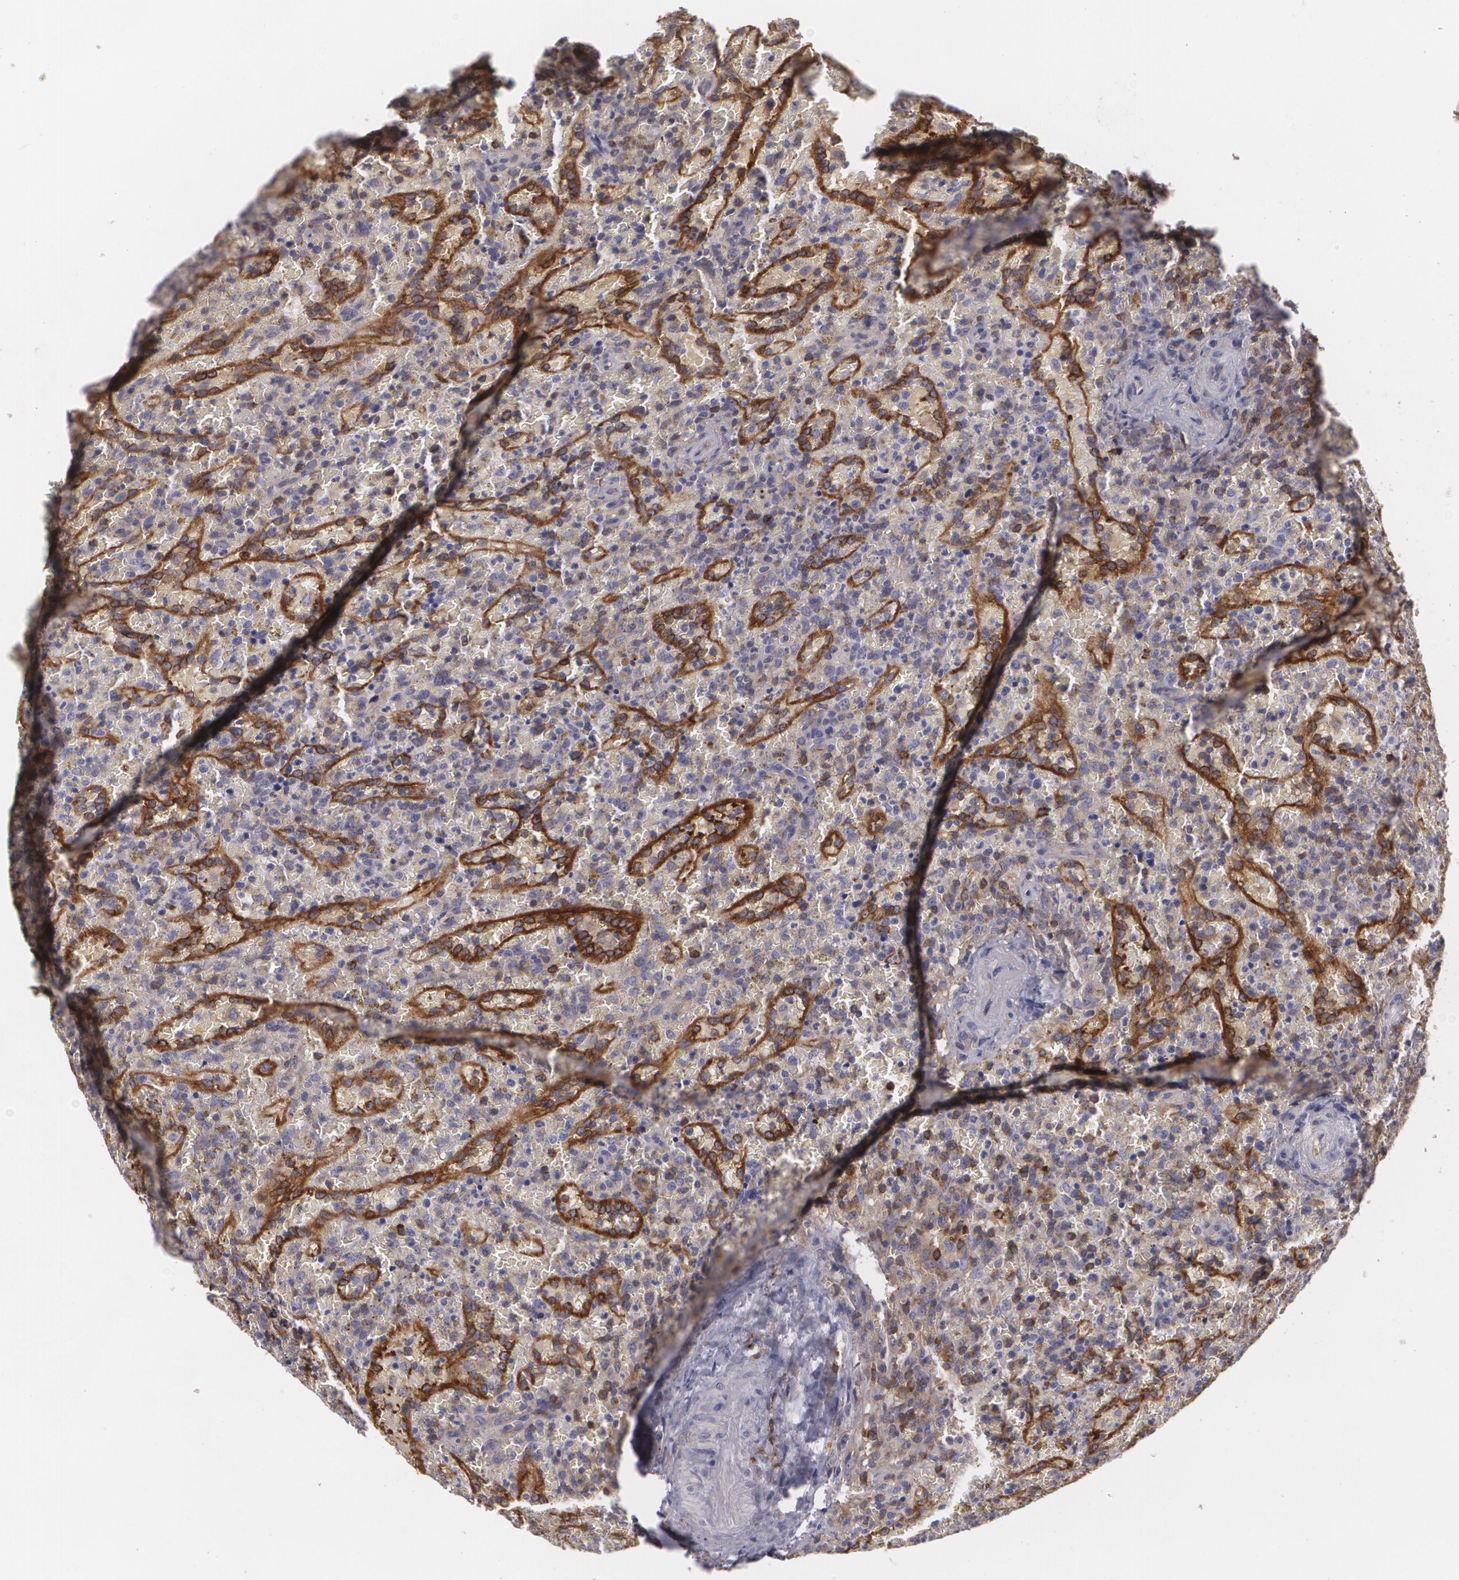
{"staining": {"intensity": "negative", "quantity": "none", "location": "none"}, "tissue": "lymphoma", "cell_type": "Tumor cells", "image_type": "cancer", "snomed": [{"axis": "morphology", "description": "Malignant lymphoma, non-Hodgkin's type, High grade"}, {"axis": "topography", "description": "Spleen"}, {"axis": "topography", "description": "Lymph node"}], "caption": "A high-resolution histopathology image shows immunohistochemistry (IHC) staining of lymphoma, which reveals no significant staining in tumor cells. The staining is performed using DAB (3,3'-diaminobenzidine) brown chromogen with nuclei counter-stained in using hematoxylin.", "gene": "BIN1", "patient": {"sex": "female", "age": 70}}